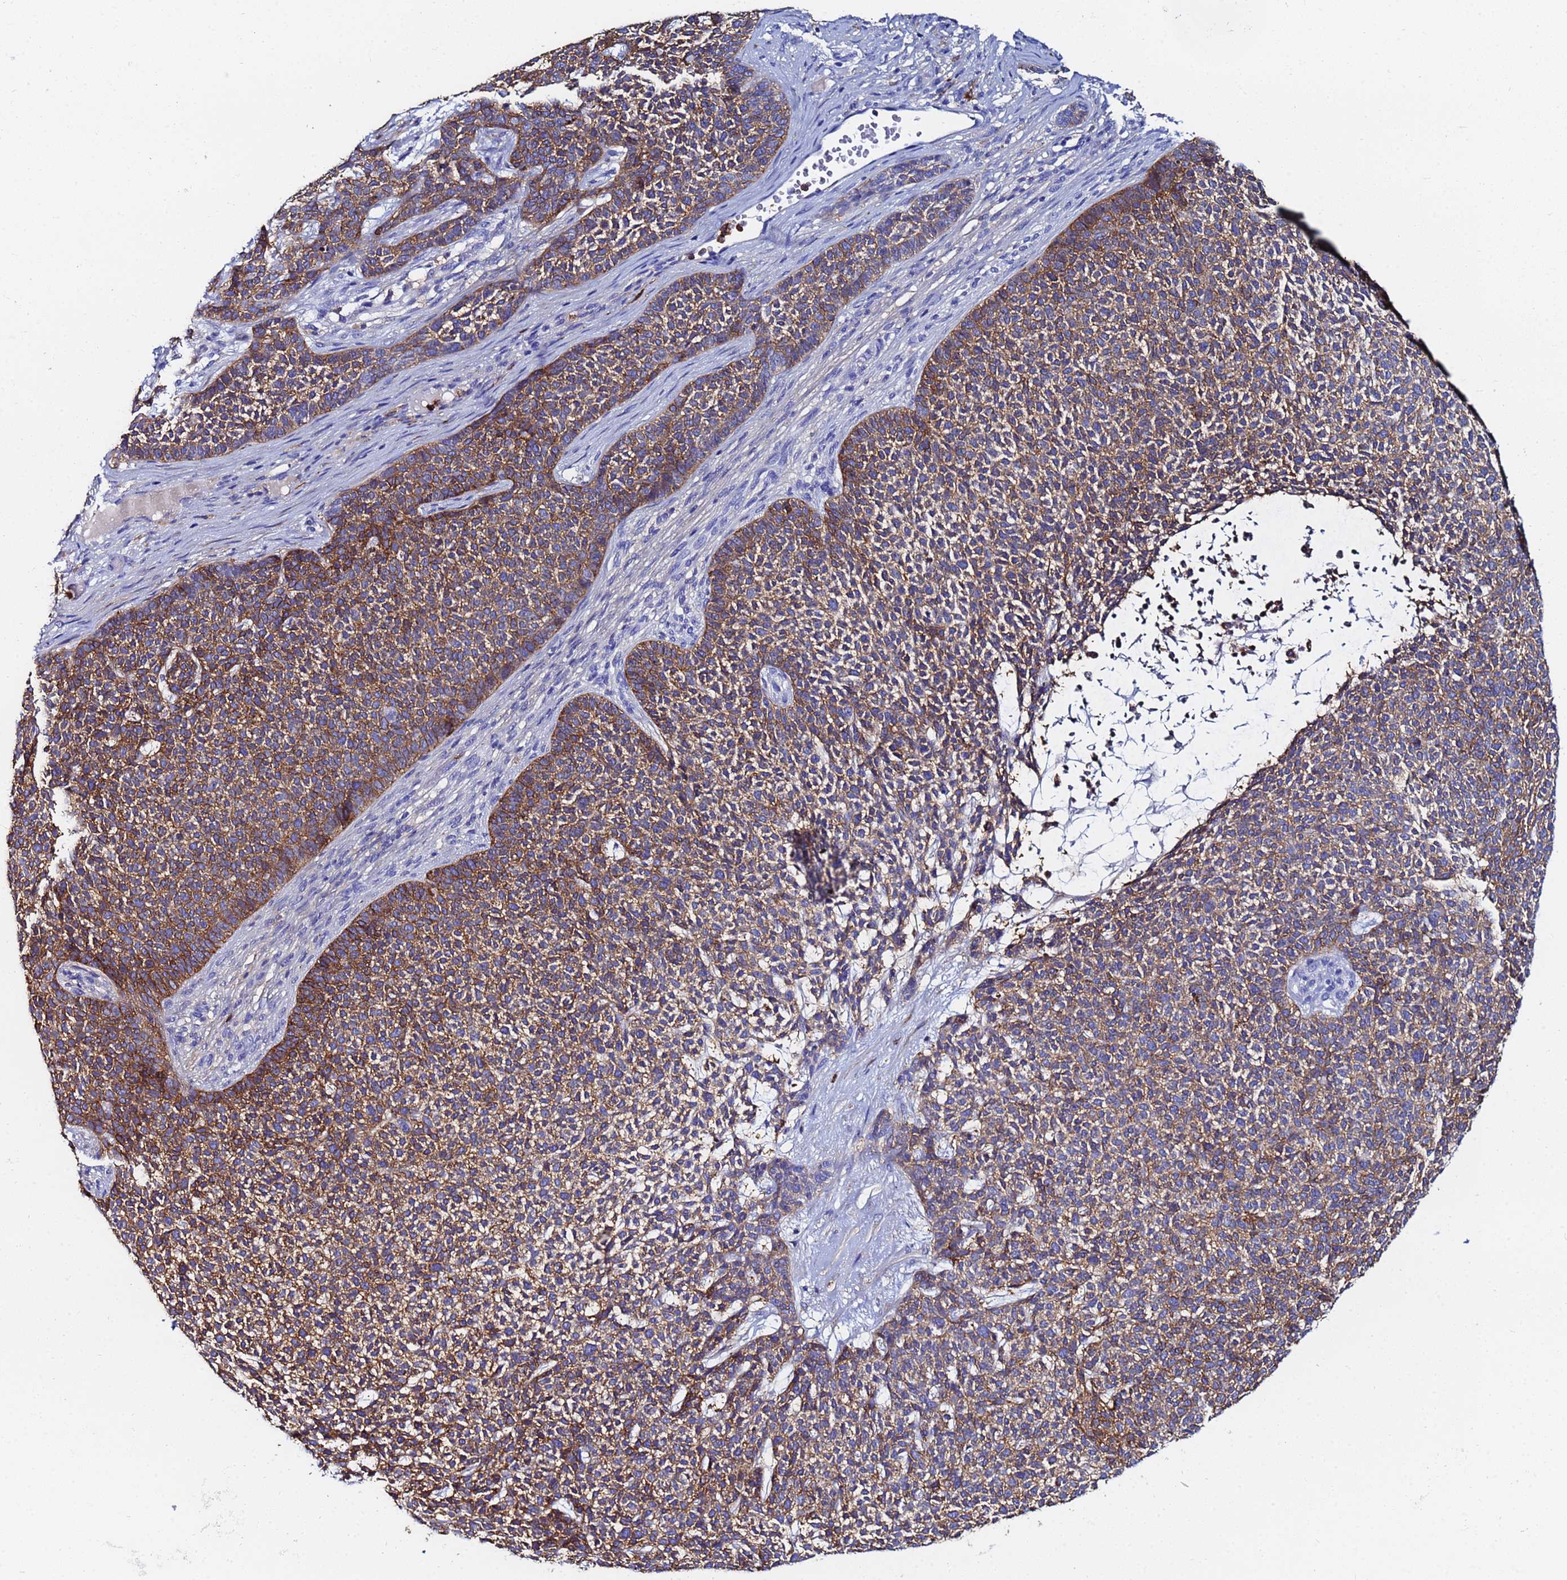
{"staining": {"intensity": "moderate", "quantity": ">75%", "location": "cytoplasmic/membranous"}, "tissue": "skin cancer", "cell_type": "Tumor cells", "image_type": "cancer", "snomed": [{"axis": "morphology", "description": "Basal cell carcinoma"}, {"axis": "topography", "description": "Skin"}], "caption": "Immunohistochemistry staining of skin cancer, which displays medium levels of moderate cytoplasmic/membranous staining in about >75% of tumor cells indicating moderate cytoplasmic/membranous protein positivity. The staining was performed using DAB (3,3'-diaminobenzidine) (brown) for protein detection and nuclei were counterstained in hematoxylin (blue).", "gene": "BASP1", "patient": {"sex": "female", "age": 84}}